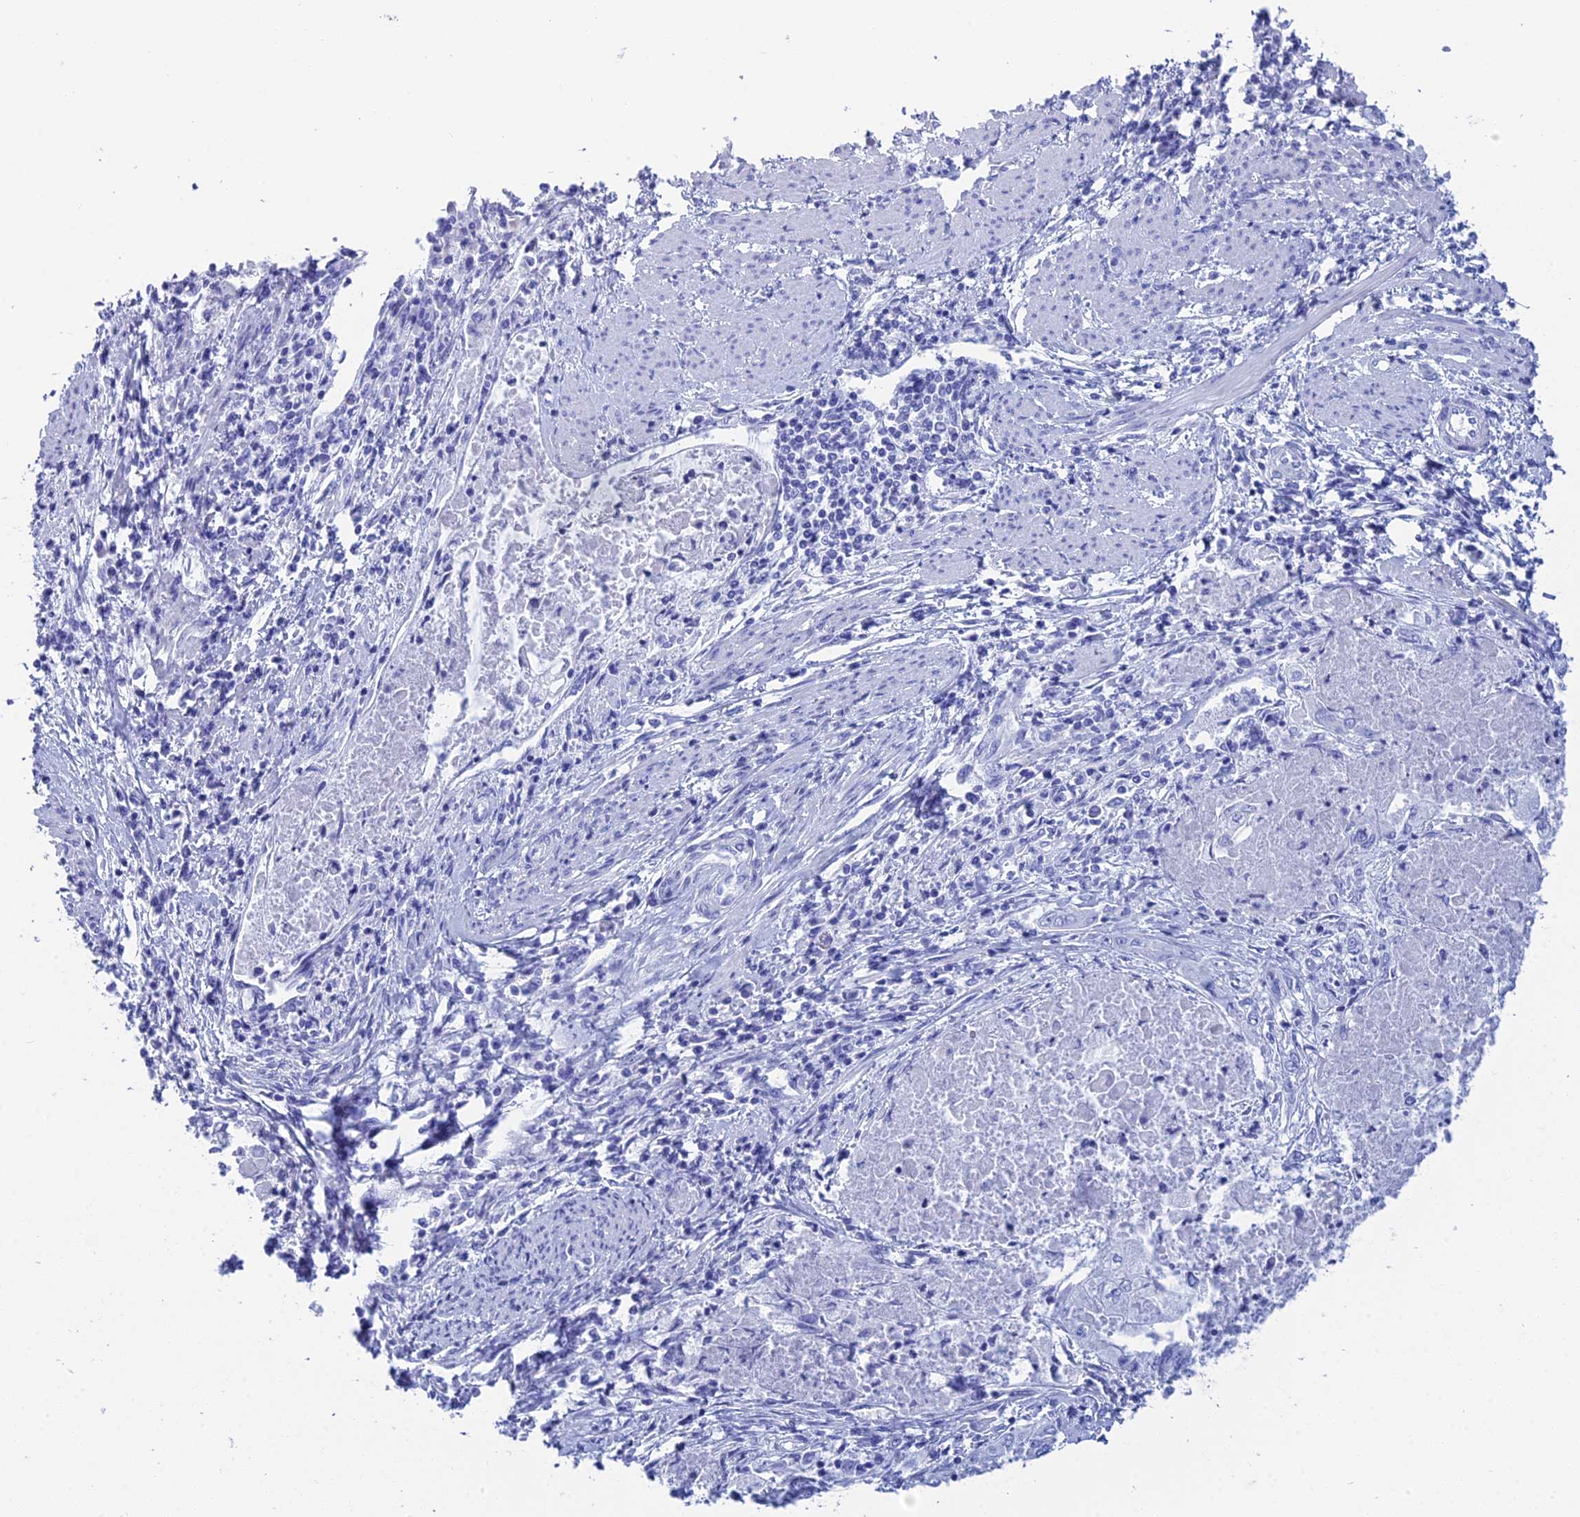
{"staining": {"intensity": "negative", "quantity": "none", "location": "none"}, "tissue": "endometrial cancer", "cell_type": "Tumor cells", "image_type": "cancer", "snomed": [{"axis": "morphology", "description": "Adenocarcinoma, NOS"}, {"axis": "topography", "description": "Uterus"}, {"axis": "topography", "description": "Endometrium"}], "caption": "High magnification brightfield microscopy of endometrial adenocarcinoma stained with DAB (3,3'-diaminobenzidine) (brown) and counterstained with hematoxylin (blue): tumor cells show no significant positivity.", "gene": "TEX101", "patient": {"sex": "female", "age": 70}}